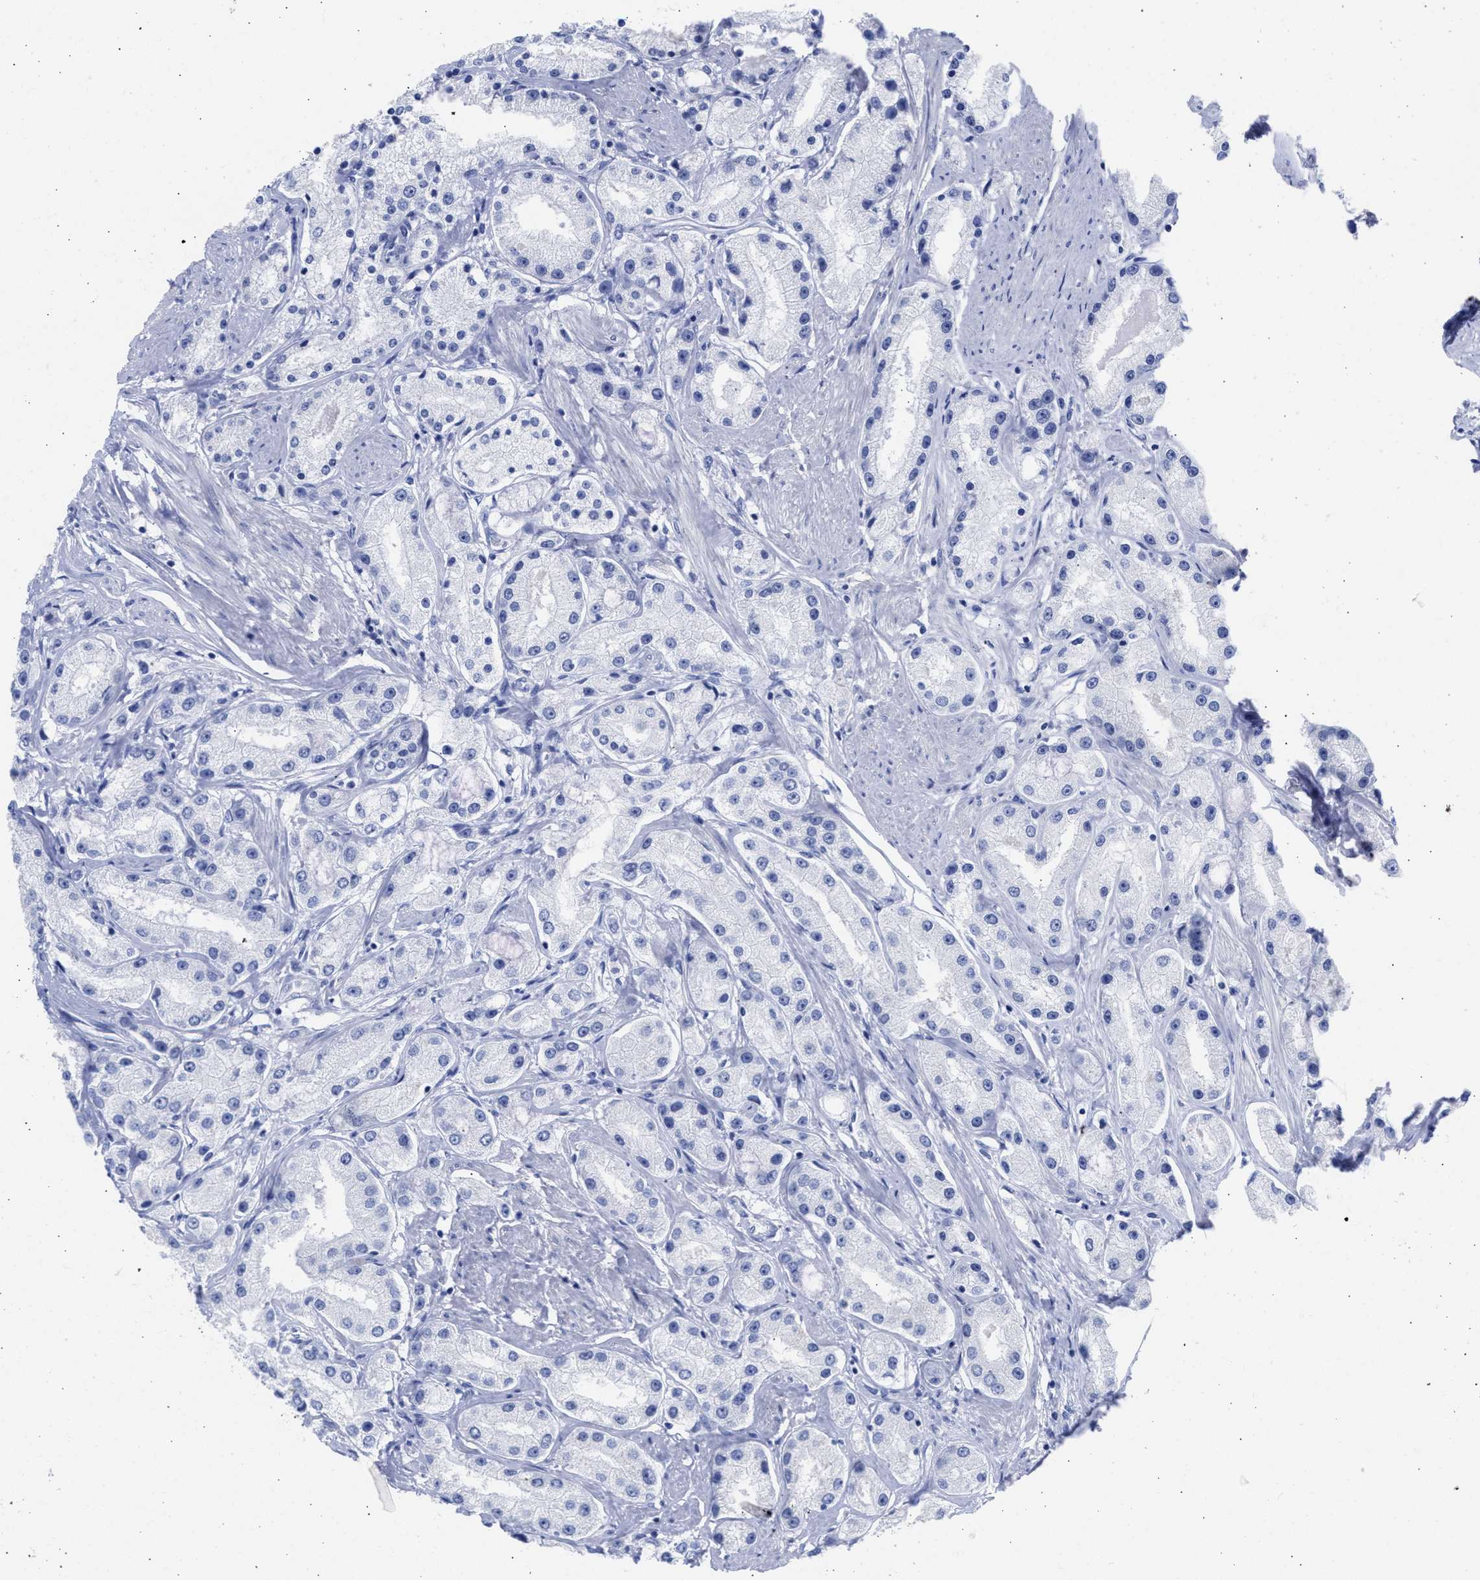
{"staining": {"intensity": "negative", "quantity": "none", "location": "none"}, "tissue": "prostate cancer", "cell_type": "Tumor cells", "image_type": "cancer", "snomed": [{"axis": "morphology", "description": "Adenocarcinoma, Low grade"}, {"axis": "topography", "description": "Prostate"}], "caption": "Immunohistochemistry (IHC) of low-grade adenocarcinoma (prostate) reveals no positivity in tumor cells.", "gene": "NCAM1", "patient": {"sex": "male", "age": 63}}